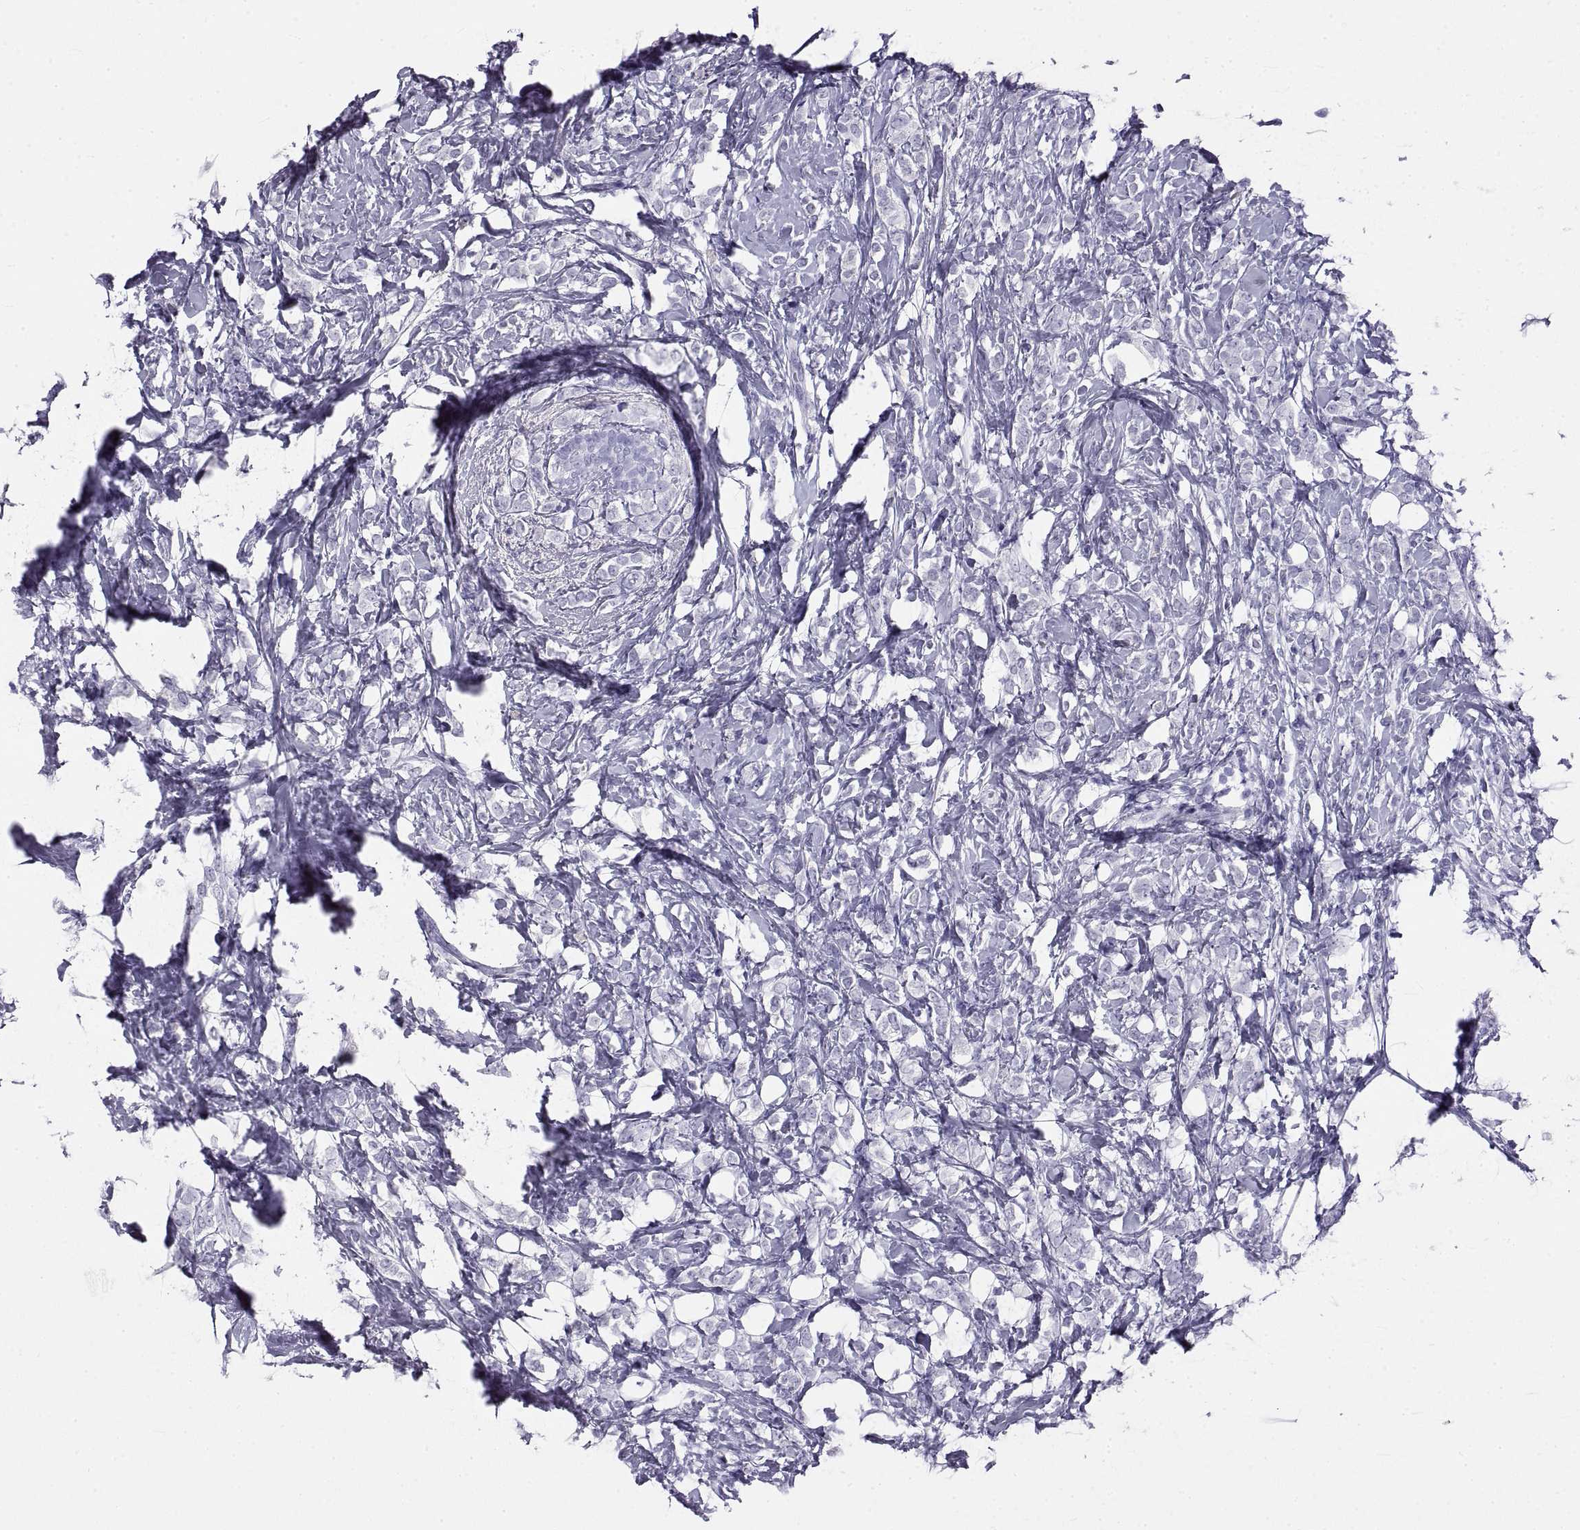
{"staining": {"intensity": "negative", "quantity": "none", "location": "none"}, "tissue": "breast cancer", "cell_type": "Tumor cells", "image_type": "cancer", "snomed": [{"axis": "morphology", "description": "Lobular carcinoma"}, {"axis": "topography", "description": "Breast"}], "caption": "Breast cancer stained for a protein using IHC exhibits no expression tumor cells.", "gene": "RLBP1", "patient": {"sex": "female", "age": 49}}